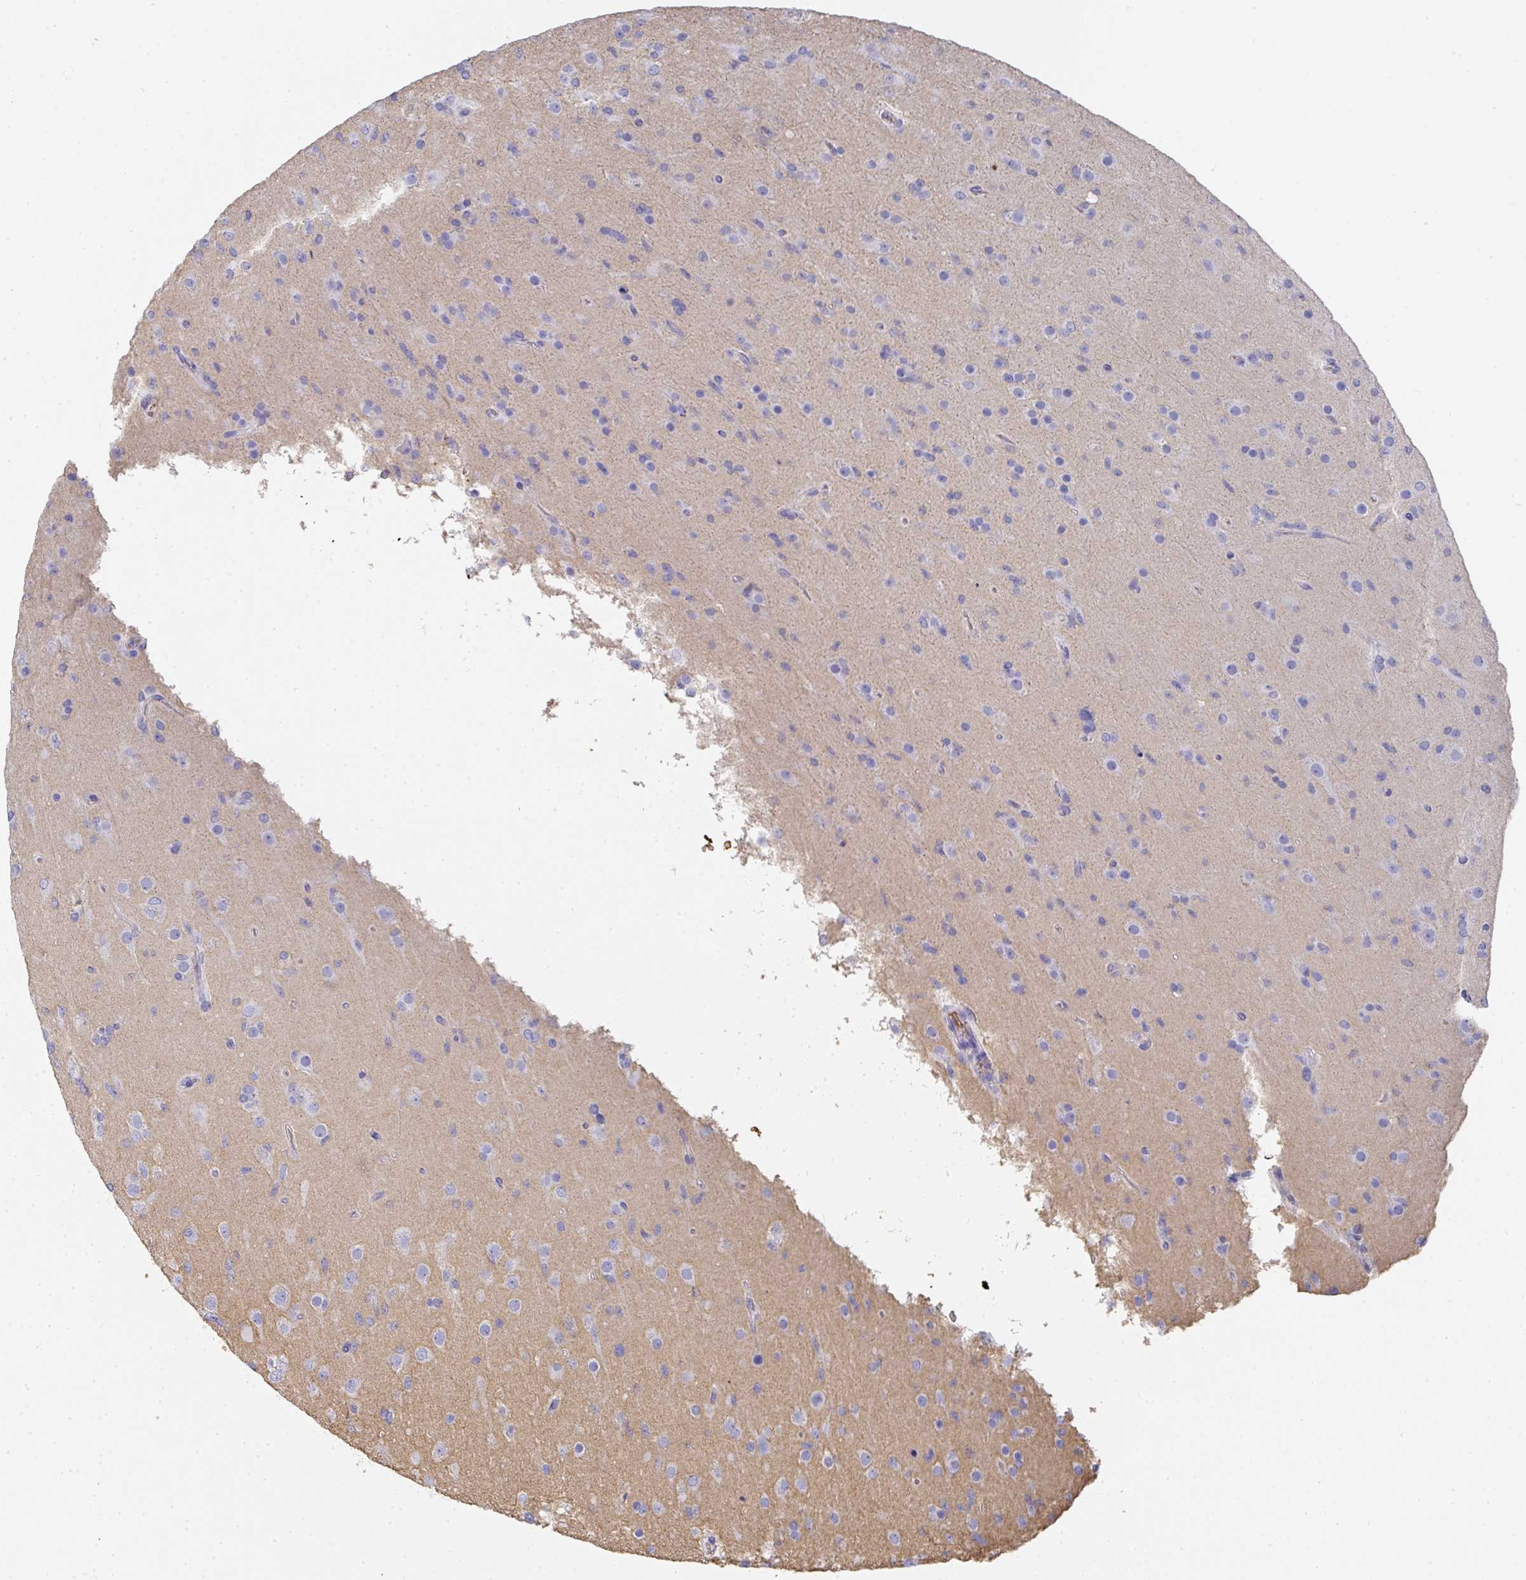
{"staining": {"intensity": "negative", "quantity": "none", "location": "none"}, "tissue": "glioma", "cell_type": "Tumor cells", "image_type": "cancer", "snomed": [{"axis": "morphology", "description": "Glioma, malignant, Low grade"}, {"axis": "topography", "description": "Brain"}], "caption": "An immunohistochemistry (IHC) photomicrograph of glioma is shown. There is no staining in tumor cells of glioma.", "gene": "ALB", "patient": {"sex": "male", "age": 65}}